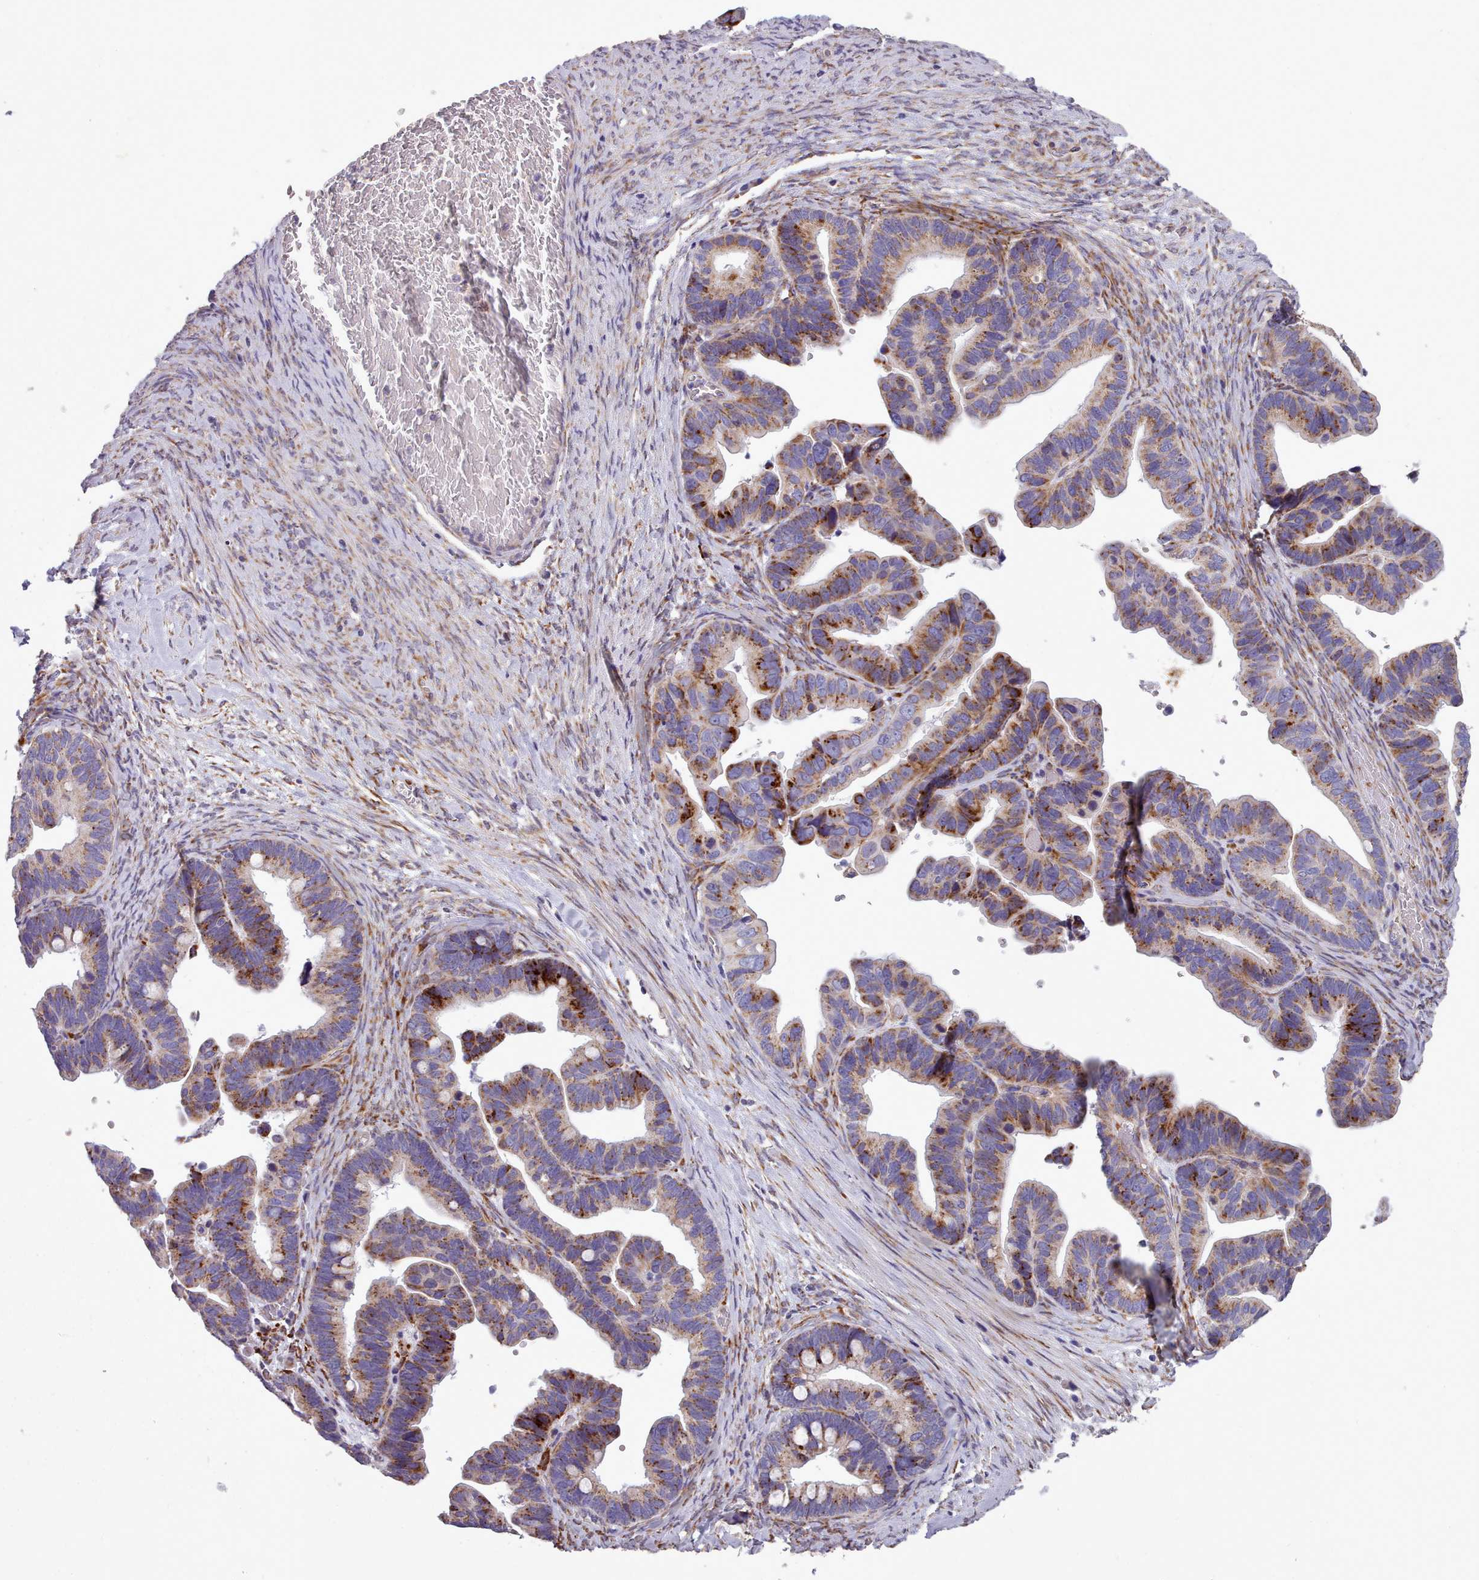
{"staining": {"intensity": "moderate", "quantity": "25%-75%", "location": "cytoplasmic/membranous"}, "tissue": "ovarian cancer", "cell_type": "Tumor cells", "image_type": "cancer", "snomed": [{"axis": "morphology", "description": "Cystadenocarcinoma, serous, NOS"}, {"axis": "topography", "description": "Ovary"}], "caption": "Serous cystadenocarcinoma (ovarian) stained with IHC displays moderate cytoplasmic/membranous positivity in about 25%-75% of tumor cells.", "gene": "FKBP10", "patient": {"sex": "female", "age": 56}}